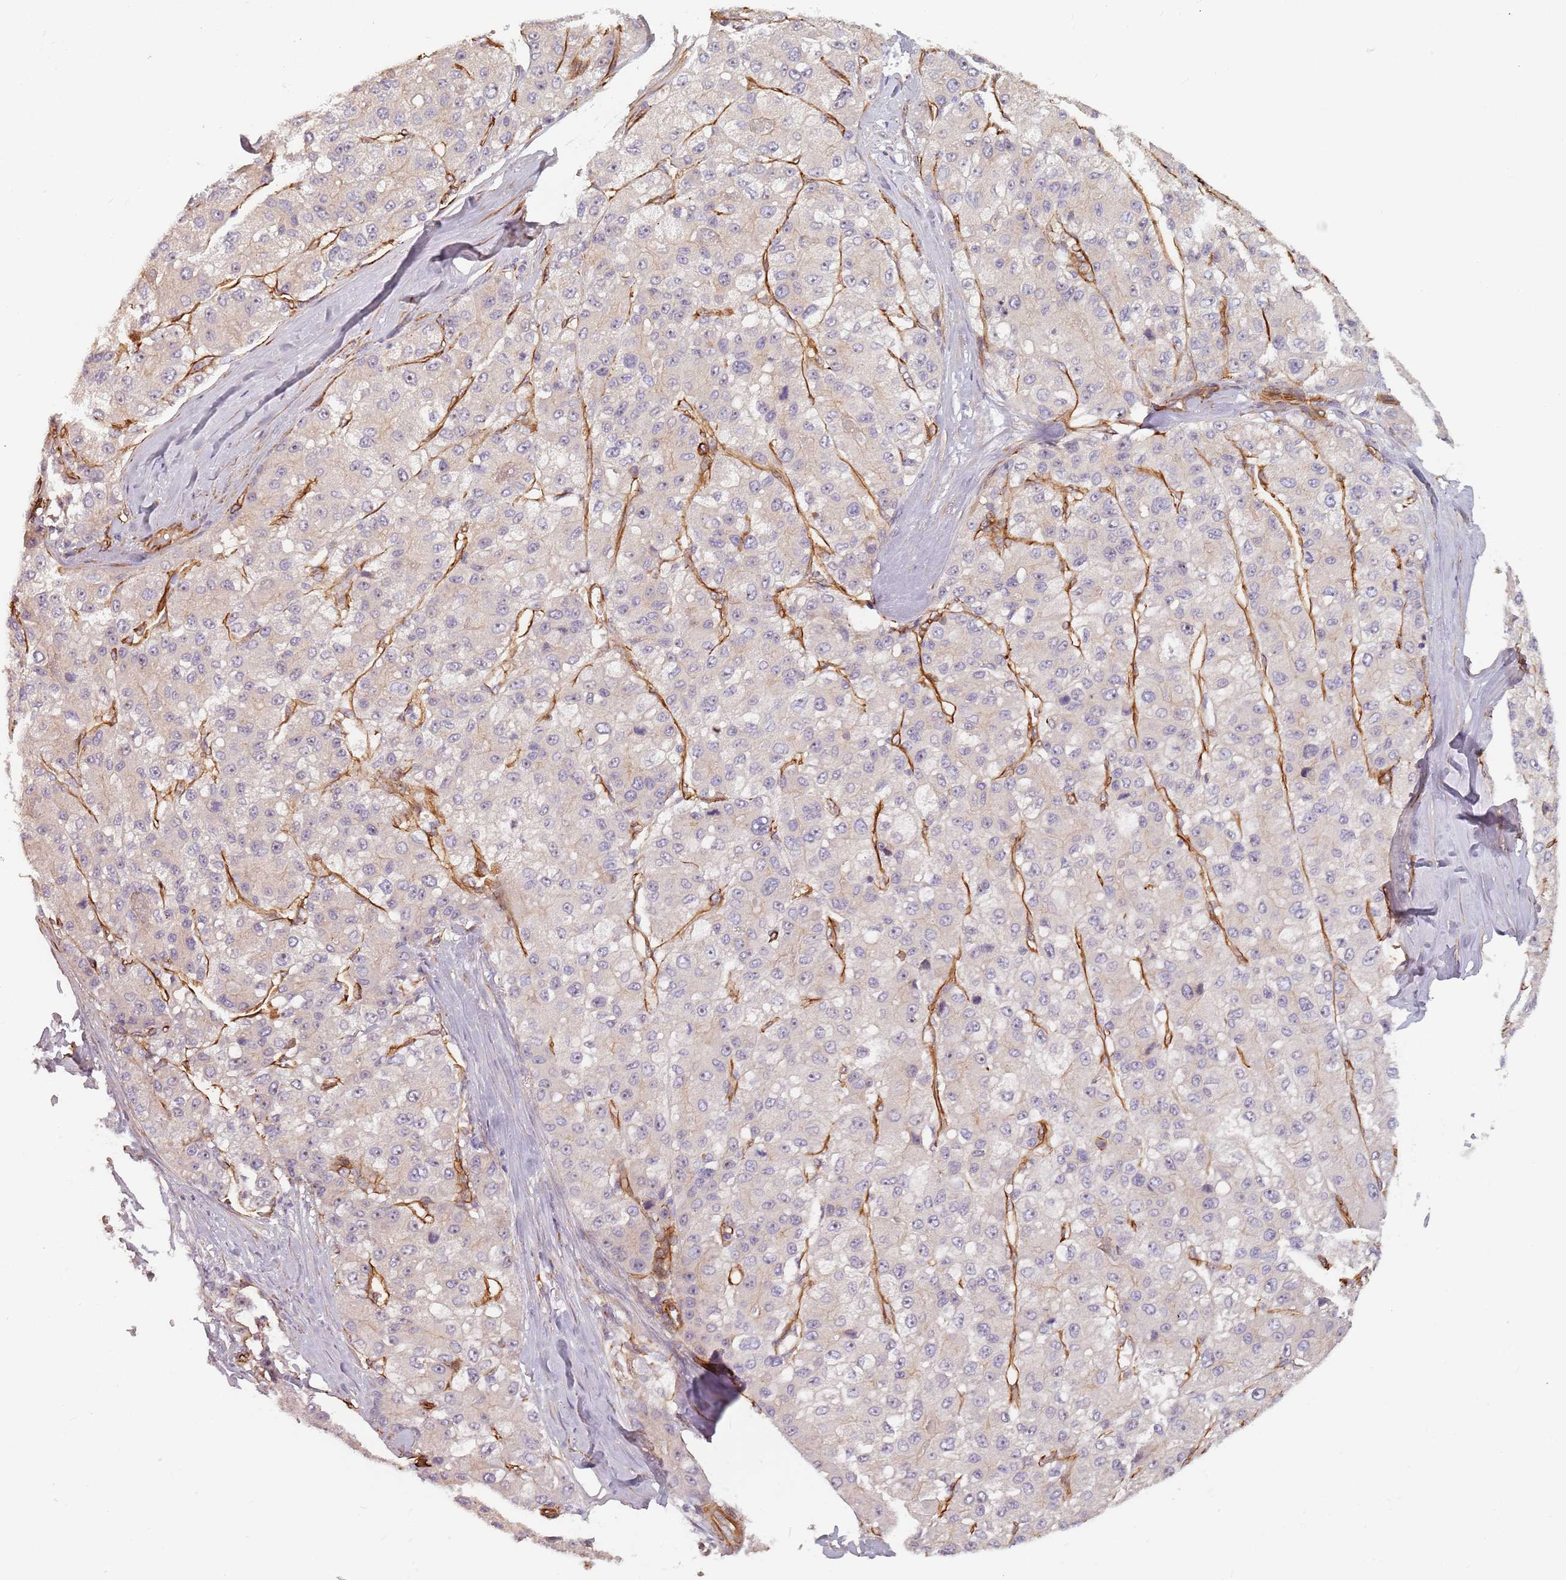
{"staining": {"intensity": "negative", "quantity": "none", "location": "none"}, "tissue": "liver cancer", "cell_type": "Tumor cells", "image_type": "cancer", "snomed": [{"axis": "morphology", "description": "Carcinoma, Hepatocellular, NOS"}, {"axis": "topography", "description": "Liver"}], "caption": "A micrograph of liver cancer stained for a protein reveals no brown staining in tumor cells.", "gene": "GAS2L3", "patient": {"sex": "male", "age": 80}}